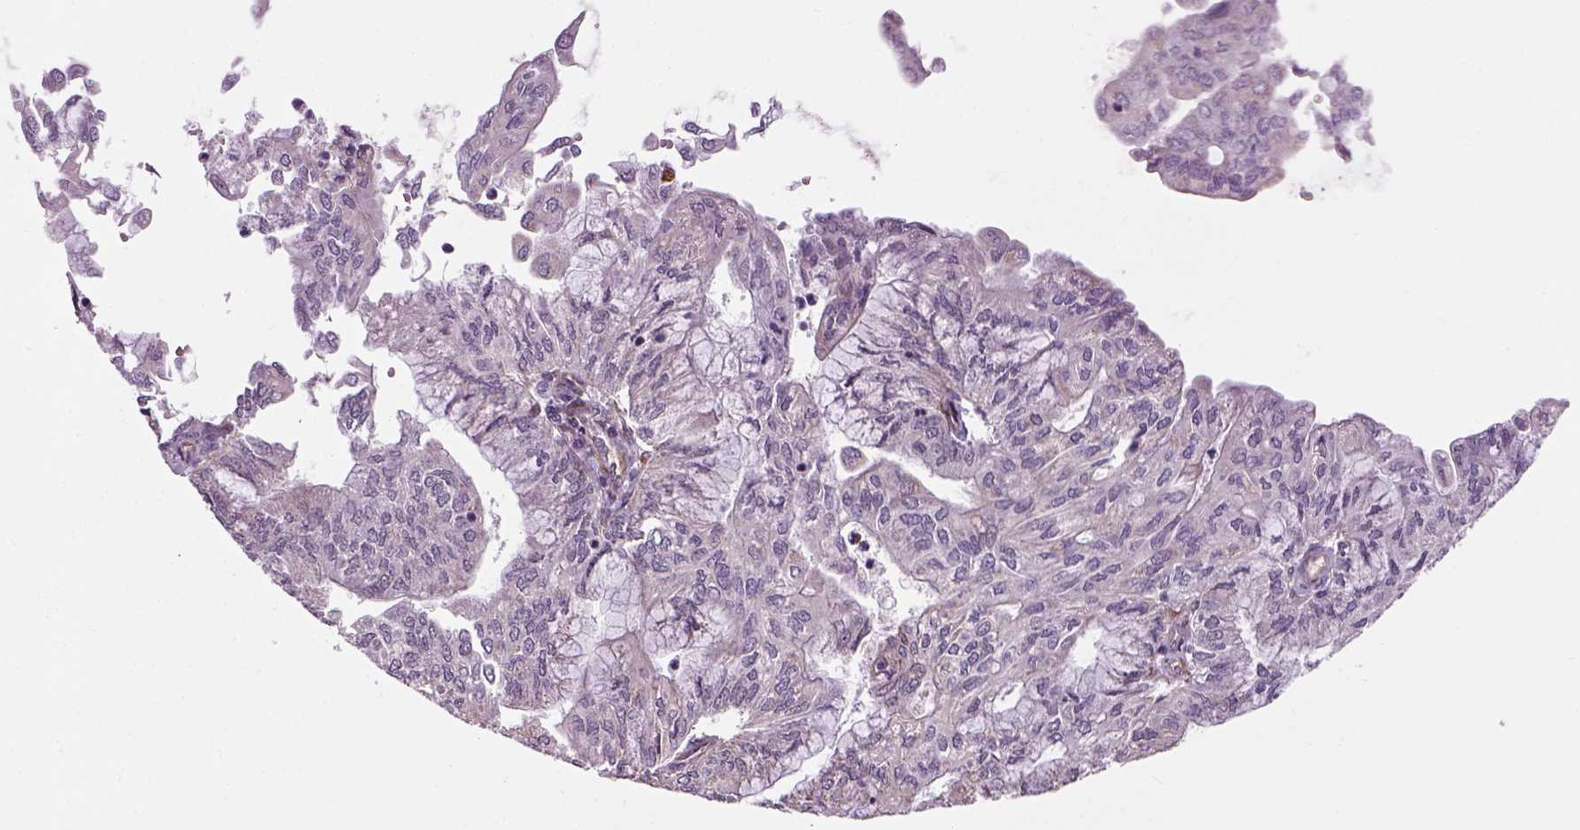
{"staining": {"intensity": "negative", "quantity": "none", "location": "none"}, "tissue": "endometrial cancer", "cell_type": "Tumor cells", "image_type": "cancer", "snomed": [{"axis": "morphology", "description": "Adenocarcinoma, NOS"}, {"axis": "topography", "description": "Endometrium"}], "caption": "Adenocarcinoma (endometrial) stained for a protein using immunohistochemistry (IHC) exhibits no positivity tumor cells.", "gene": "XK", "patient": {"sex": "female", "age": 59}}